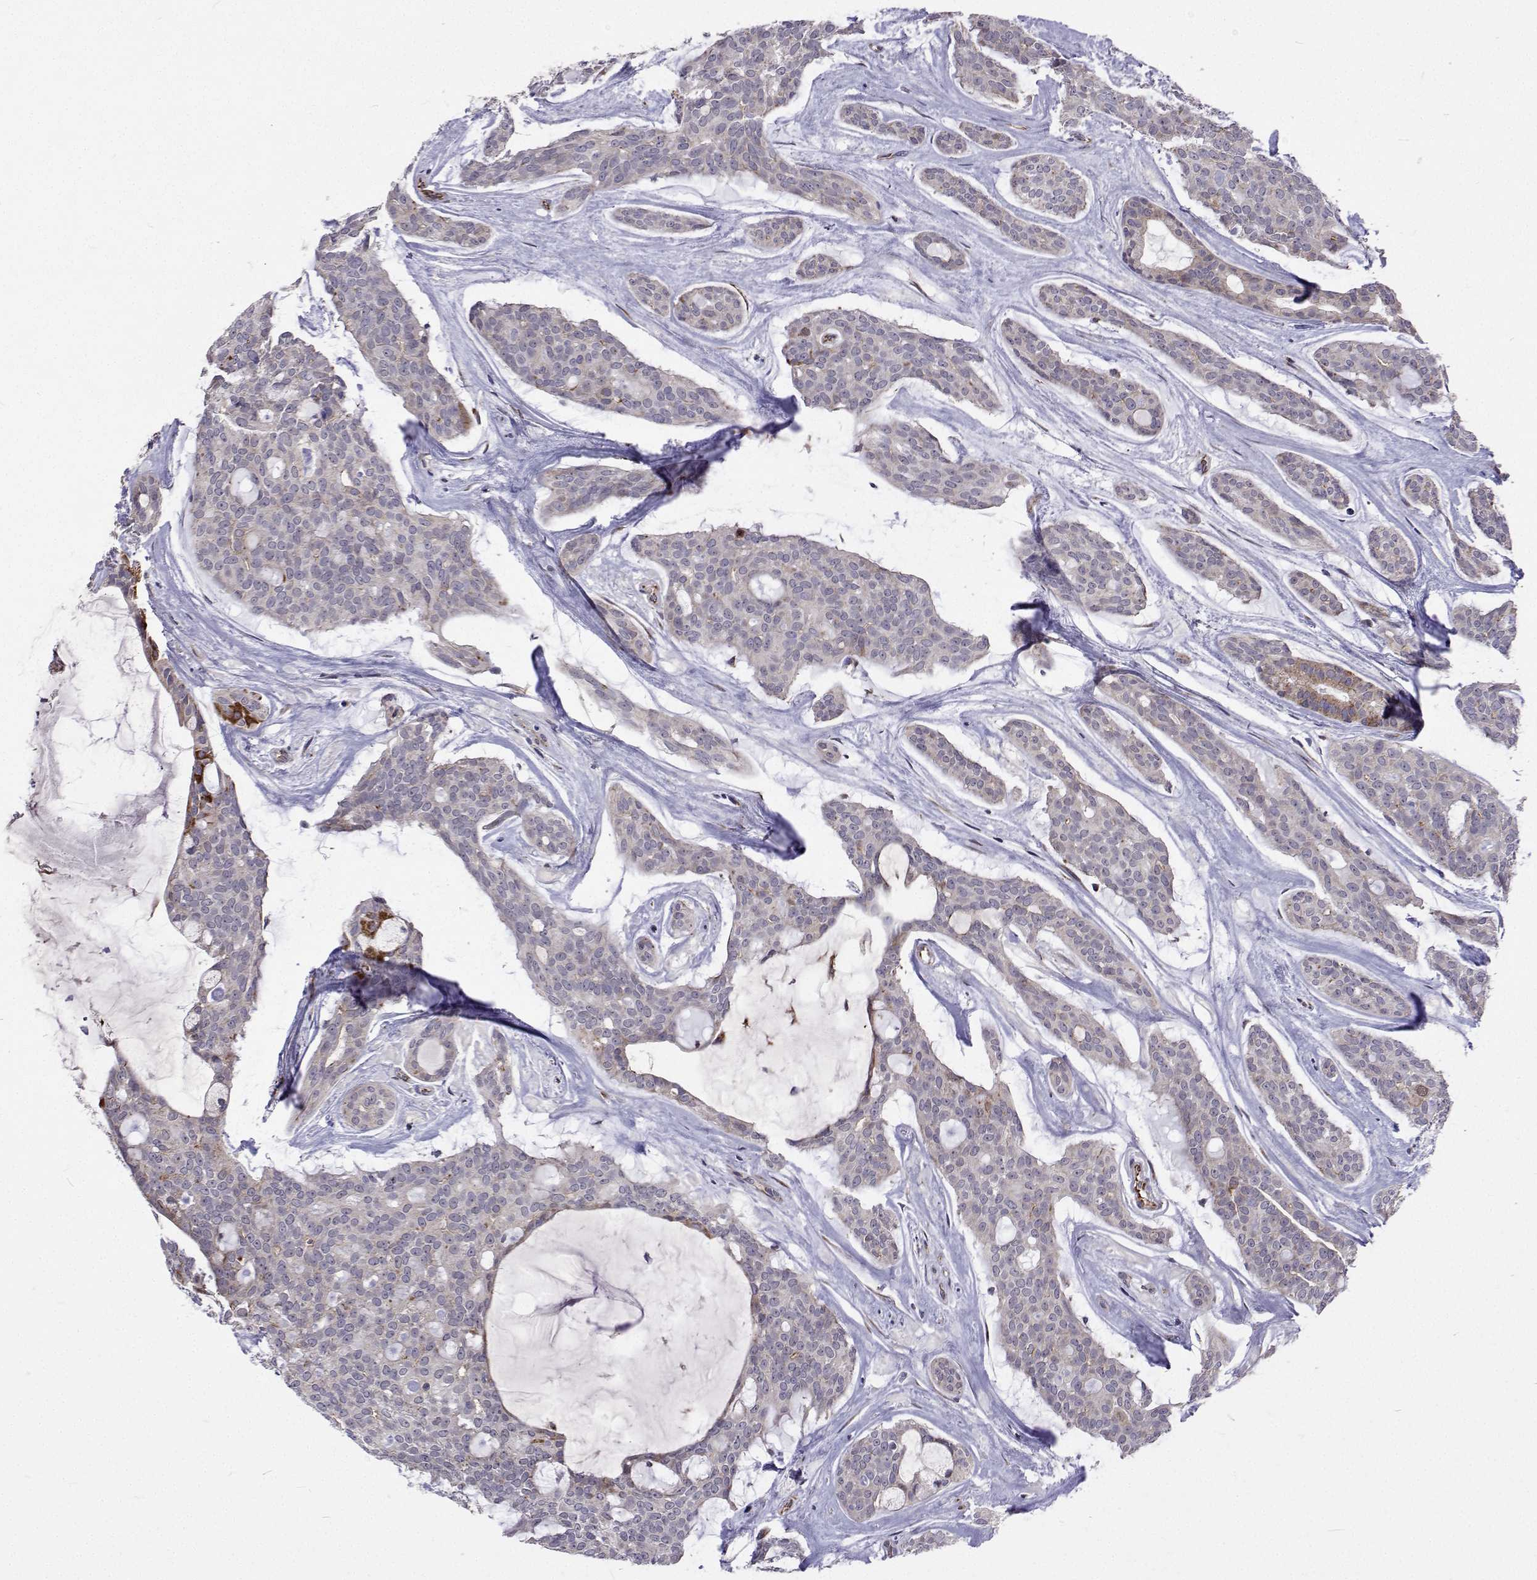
{"staining": {"intensity": "negative", "quantity": "none", "location": "none"}, "tissue": "head and neck cancer", "cell_type": "Tumor cells", "image_type": "cancer", "snomed": [{"axis": "morphology", "description": "Adenocarcinoma, NOS"}, {"axis": "topography", "description": "Head-Neck"}], "caption": "There is no significant expression in tumor cells of head and neck cancer (adenocarcinoma).", "gene": "DHTKD1", "patient": {"sex": "male", "age": 66}}